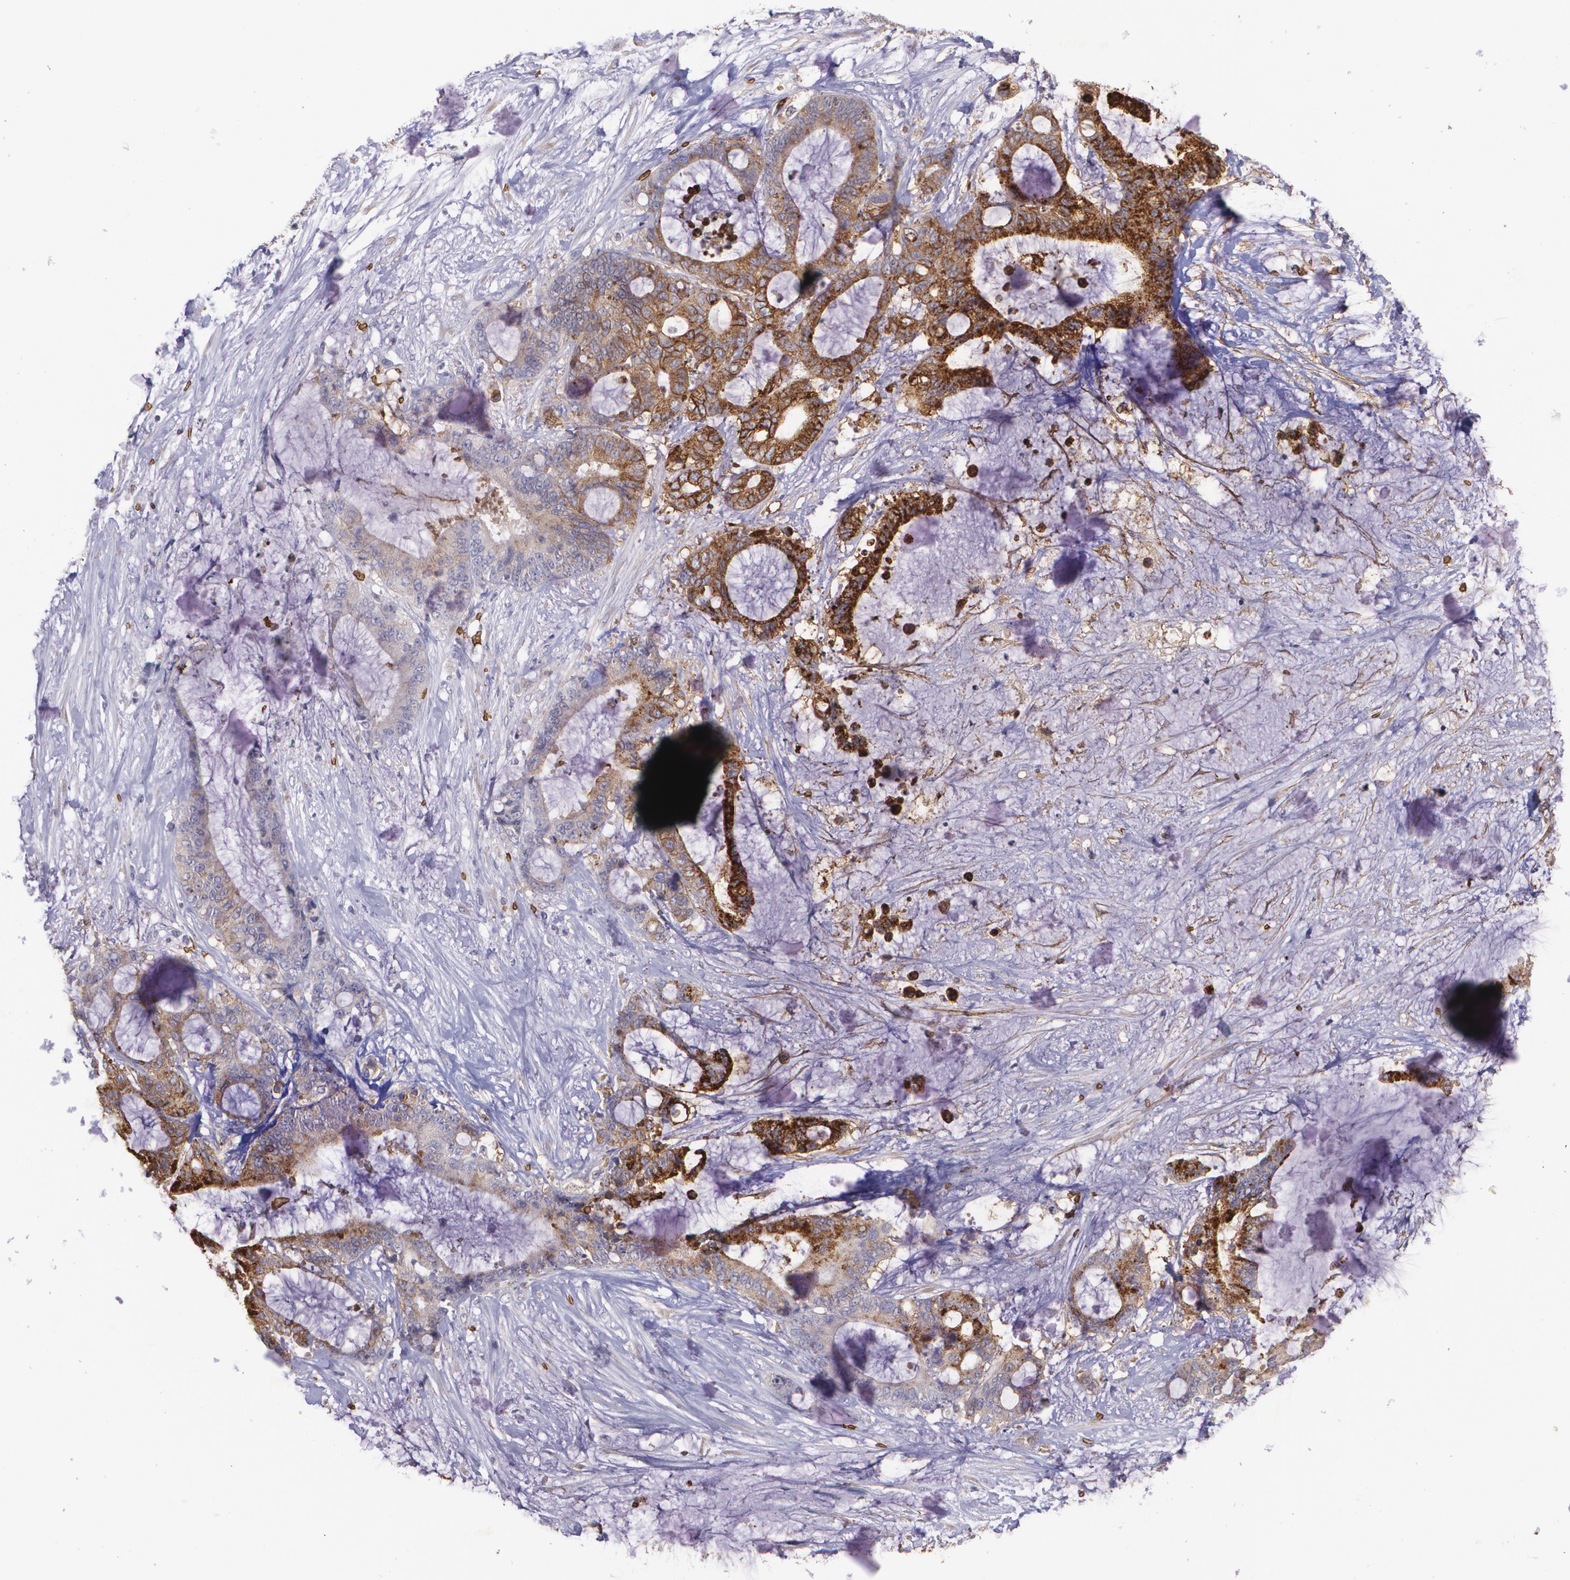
{"staining": {"intensity": "strong", "quantity": ">75%", "location": "cytoplasmic/membranous"}, "tissue": "liver cancer", "cell_type": "Tumor cells", "image_type": "cancer", "snomed": [{"axis": "morphology", "description": "Cholangiocarcinoma"}, {"axis": "topography", "description": "Liver"}], "caption": "Immunohistochemical staining of human cholangiocarcinoma (liver) exhibits high levels of strong cytoplasmic/membranous staining in about >75% of tumor cells.", "gene": "SLC2A1", "patient": {"sex": "female", "age": 73}}